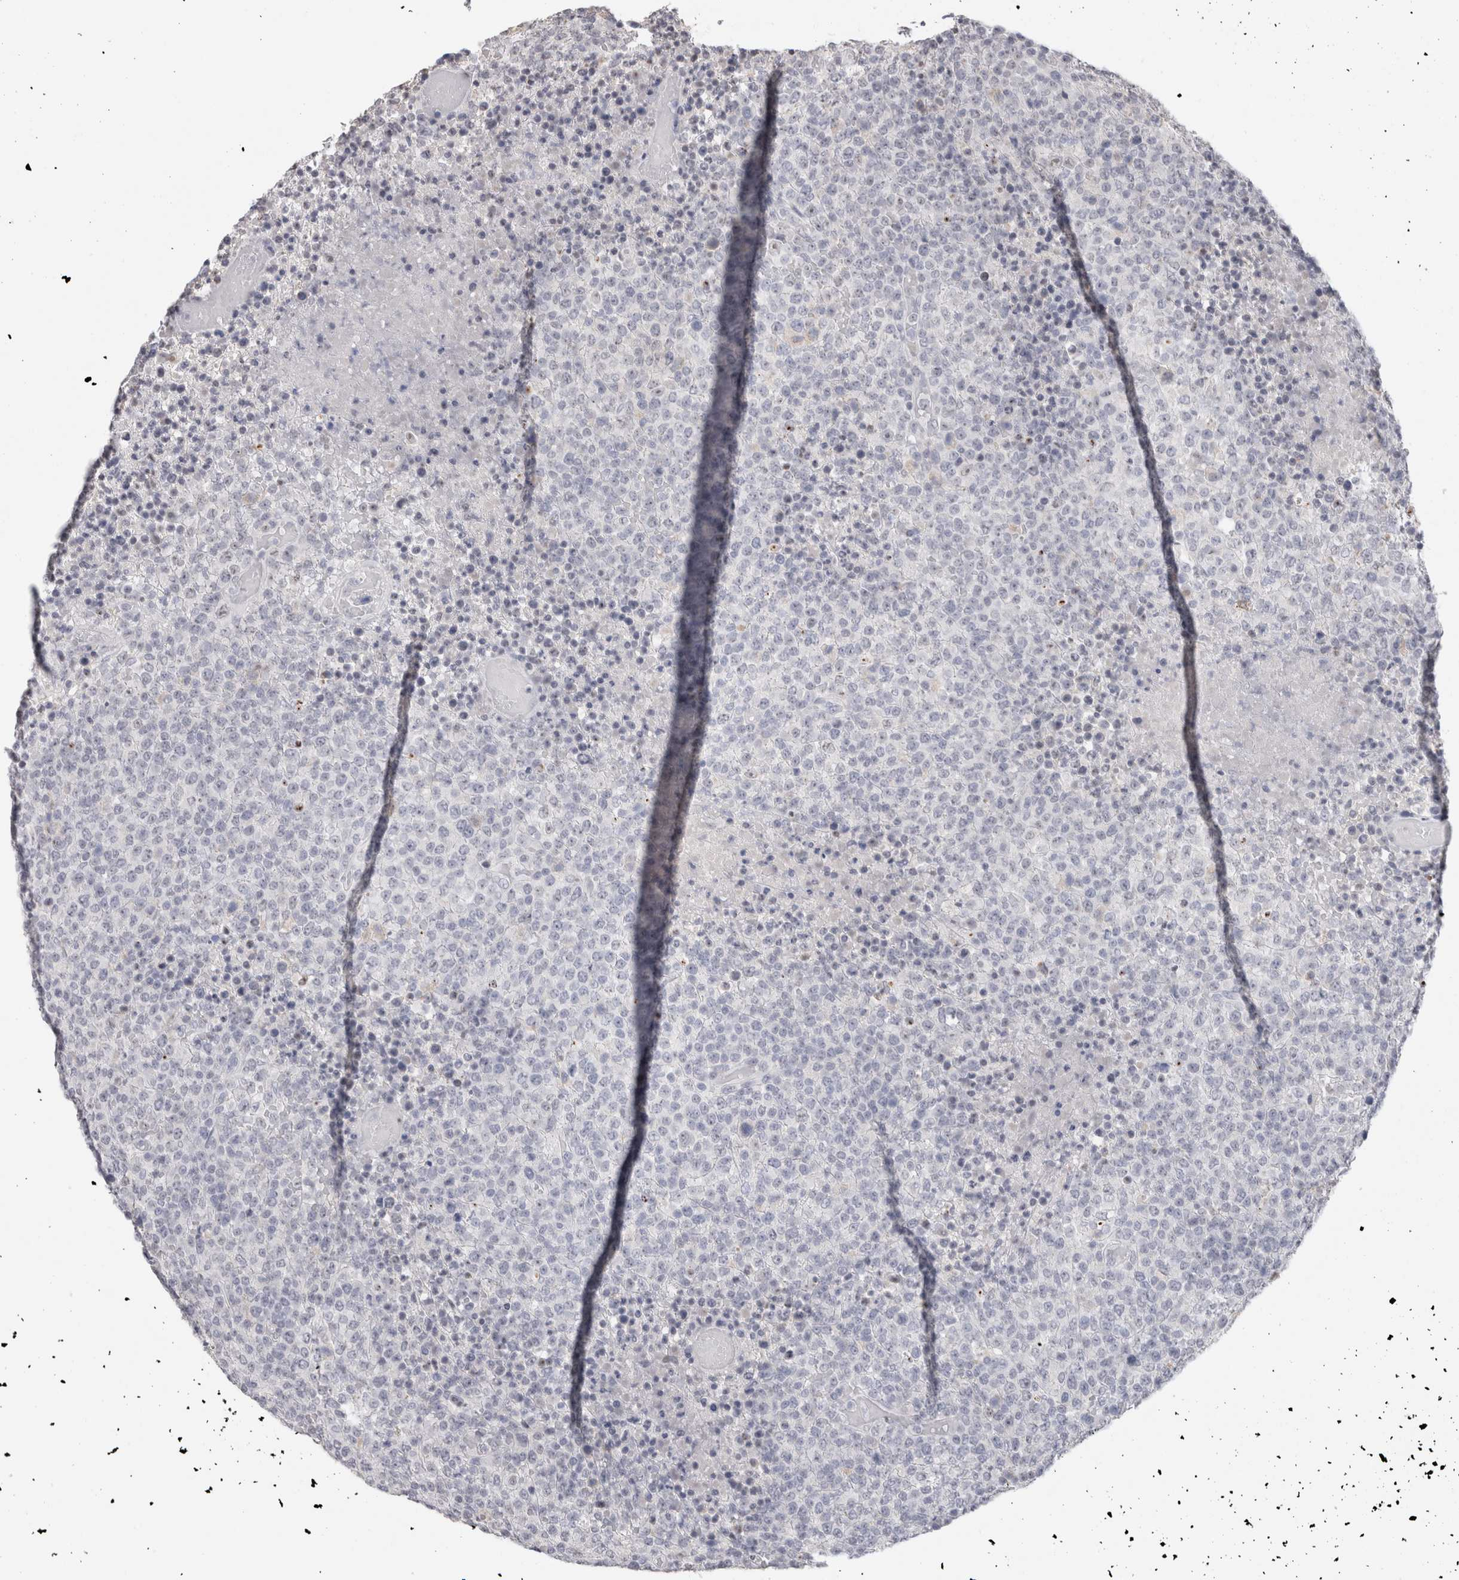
{"staining": {"intensity": "negative", "quantity": "none", "location": "none"}, "tissue": "lymphoma", "cell_type": "Tumor cells", "image_type": "cancer", "snomed": [{"axis": "morphology", "description": "Malignant lymphoma, non-Hodgkin's type, High grade"}, {"axis": "topography", "description": "Lymph node"}], "caption": "Immunohistochemistry (IHC) micrograph of high-grade malignant lymphoma, non-Hodgkin's type stained for a protein (brown), which demonstrates no staining in tumor cells.", "gene": "CADM3", "patient": {"sex": "male", "age": 13}}